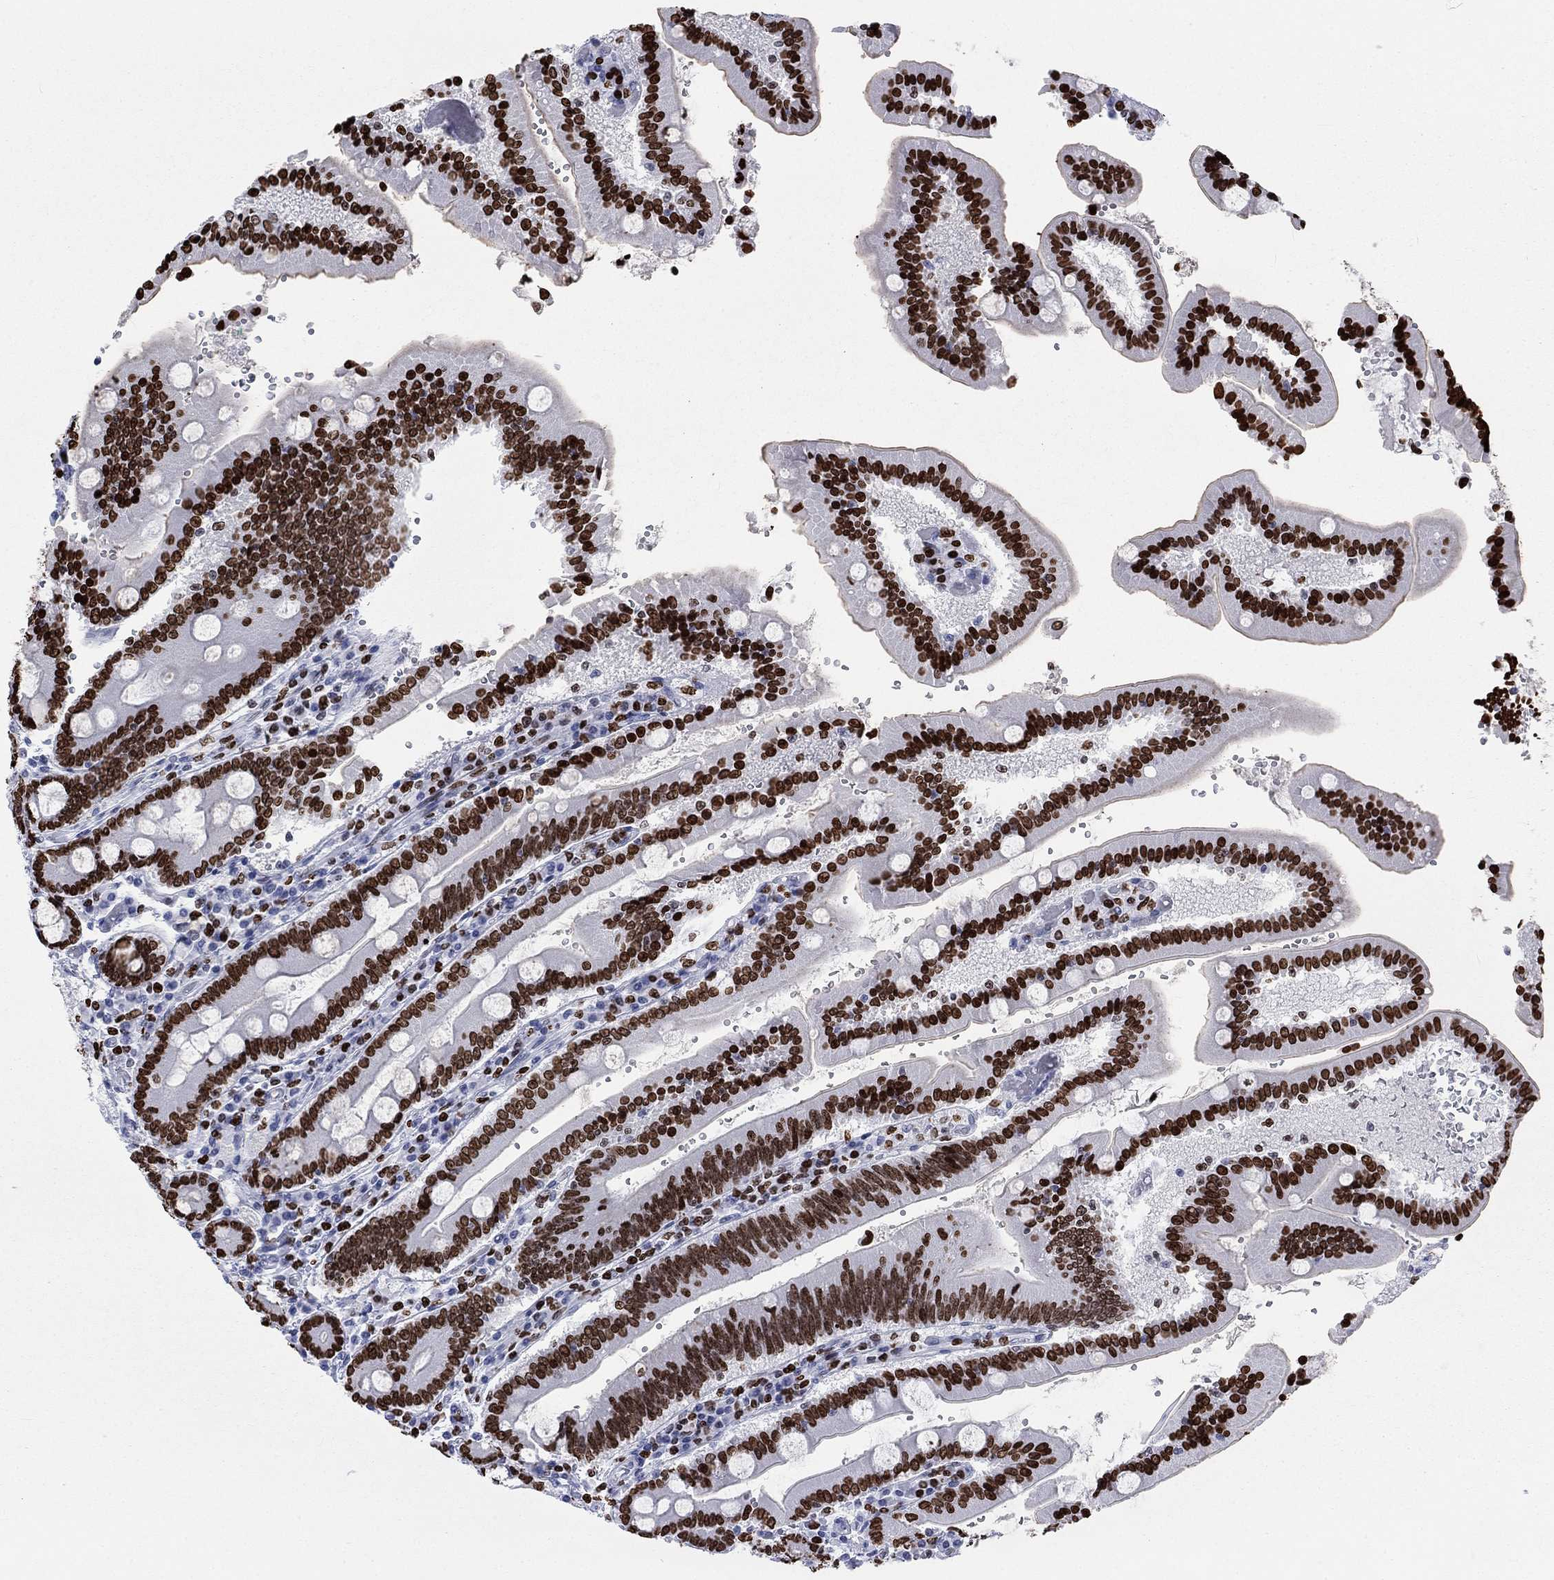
{"staining": {"intensity": "strong", "quantity": ">75%", "location": "nuclear"}, "tissue": "duodenum", "cell_type": "Glandular cells", "image_type": "normal", "snomed": [{"axis": "morphology", "description": "Normal tissue, NOS"}, {"axis": "topography", "description": "Duodenum"}], "caption": "Duodenum stained with a protein marker demonstrates strong staining in glandular cells.", "gene": "H1", "patient": {"sex": "female", "age": 62}}